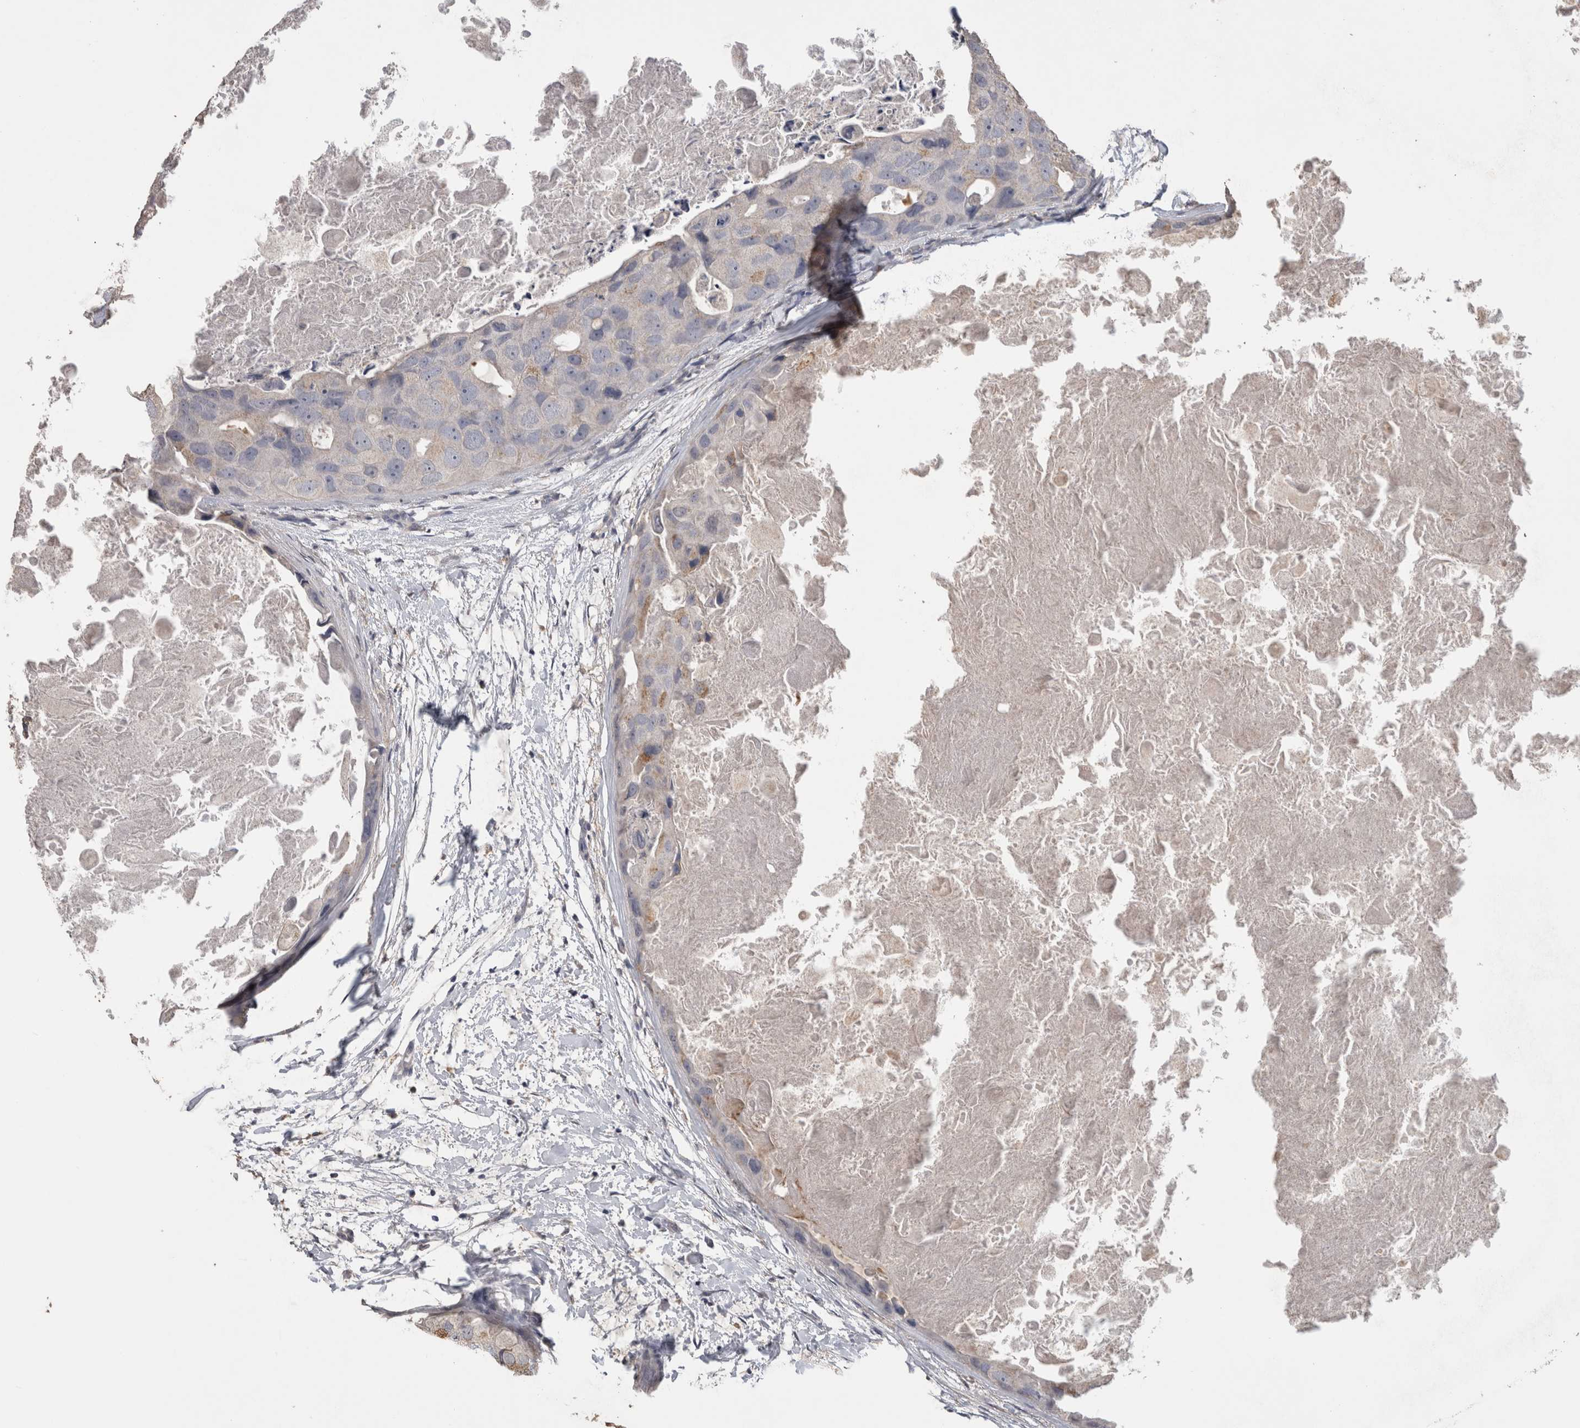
{"staining": {"intensity": "weak", "quantity": "25%-75%", "location": "cytoplasmic/membranous"}, "tissue": "breast cancer", "cell_type": "Tumor cells", "image_type": "cancer", "snomed": [{"axis": "morphology", "description": "Duct carcinoma"}, {"axis": "topography", "description": "Breast"}], "caption": "Immunohistochemical staining of breast invasive ductal carcinoma shows low levels of weak cytoplasmic/membranous protein expression in approximately 25%-75% of tumor cells.", "gene": "CNTFR", "patient": {"sex": "female", "age": 62}}